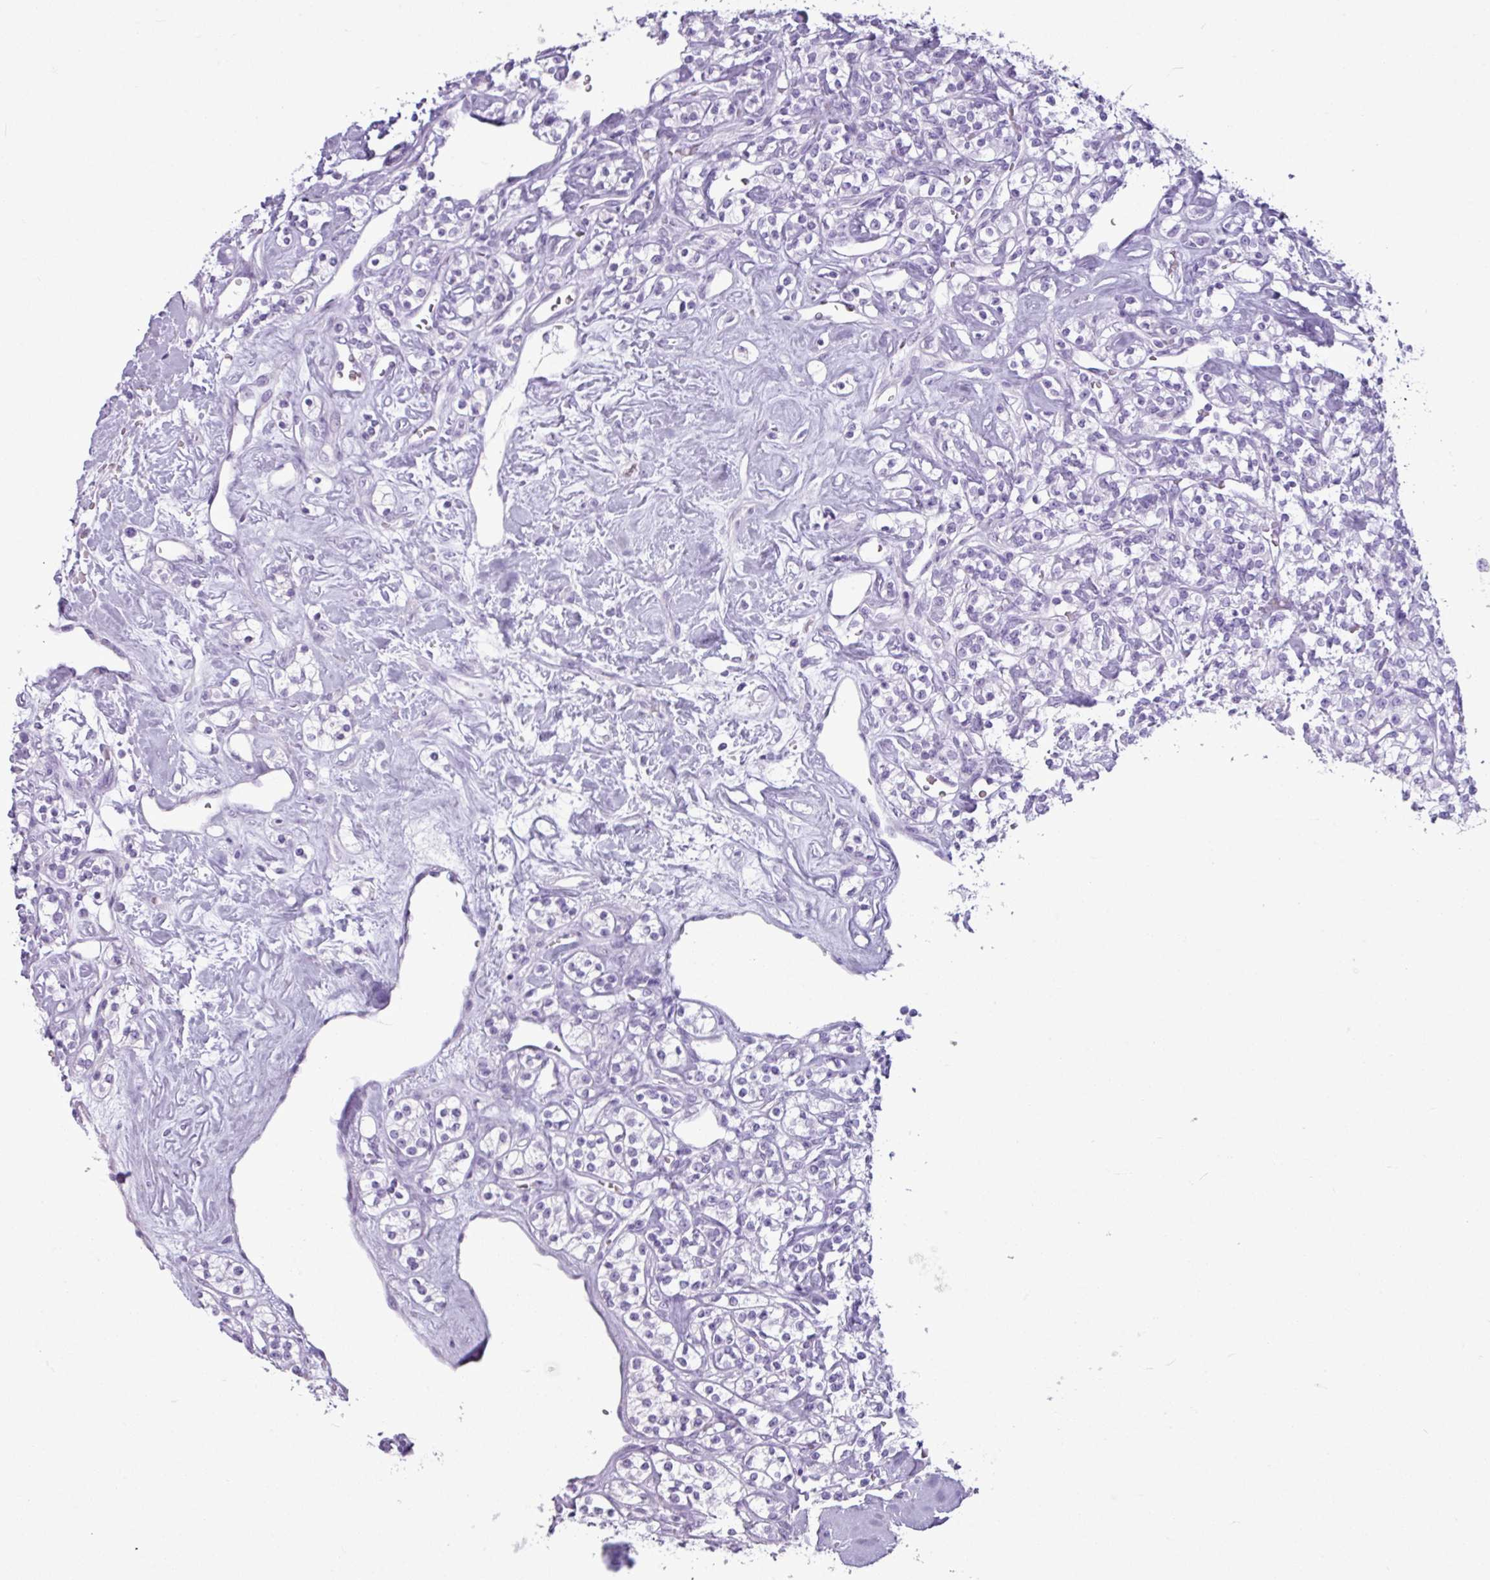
{"staining": {"intensity": "negative", "quantity": "none", "location": "none"}, "tissue": "renal cancer", "cell_type": "Tumor cells", "image_type": "cancer", "snomed": [{"axis": "morphology", "description": "Adenocarcinoma, NOS"}, {"axis": "topography", "description": "Kidney"}], "caption": "Tumor cells show no significant protein positivity in renal adenocarcinoma.", "gene": "AMY1B", "patient": {"sex": "male", "age": 77}}